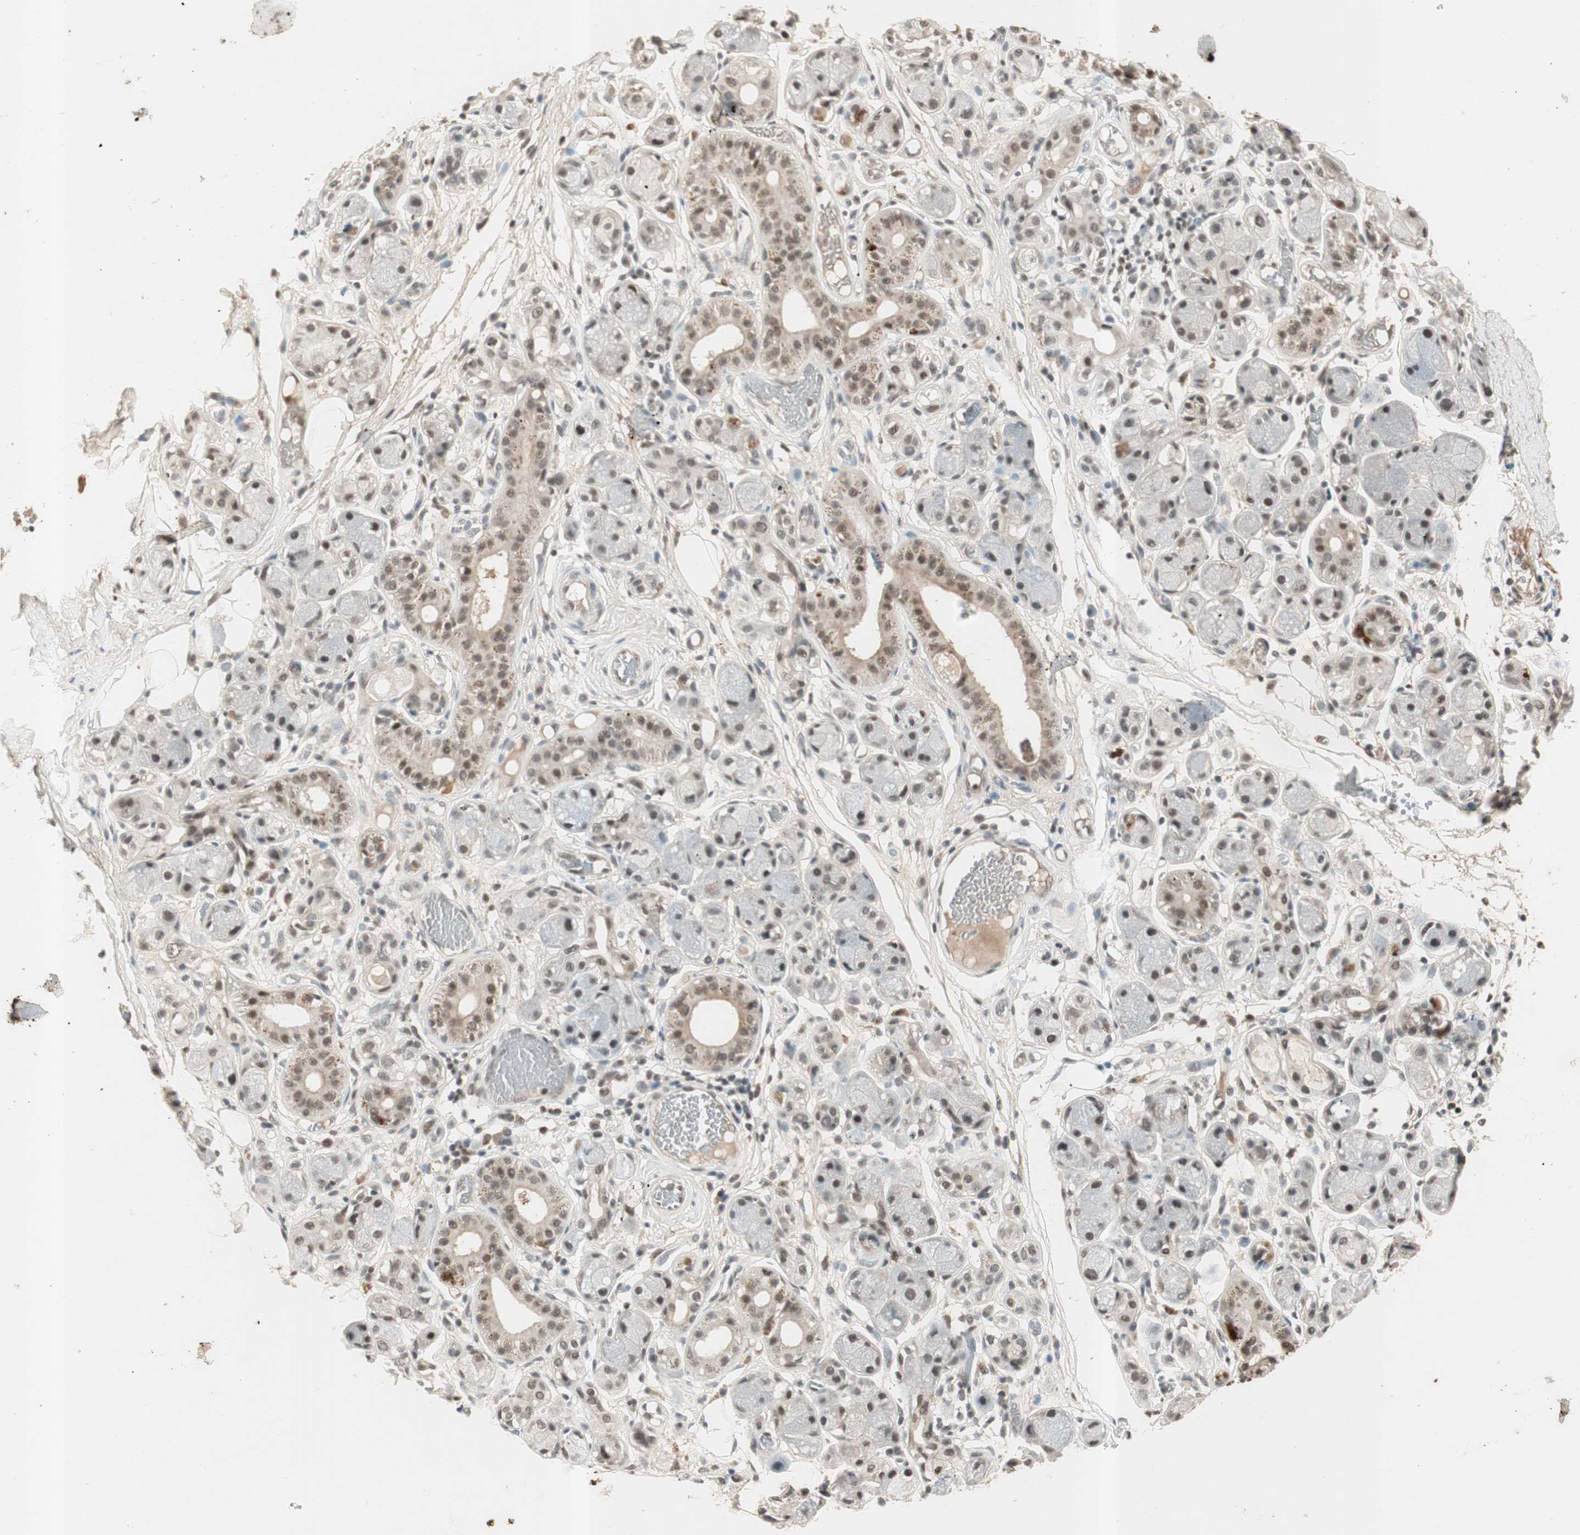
{"staining": {"intensity": "weak", "quantity": ">75%", "location": "cytoplasmic/membranous"}, "tissue": "adipose tissue", "cell_type": "Adipocytes", "image_type": "normal", "snomed": [{"axis": "morphology", "description": "Normal tissue, NOS"}, {"axis": "morphology", "description": "Inflammation, NOS"}, {"axis": "topography", "description": "Vascular tissue"}, {"axis": "topography", "description": "Salivary gland"}], "caption": "This micrograph demonstrates immunohistochemistry (IHC) staining of normal adipose tissue, with low weak cytoplasmic/membranous positivity in approximately >75% of adipocytes.", "gene": "NFRKB", "patient": {"sex": "female", "age": 75}}